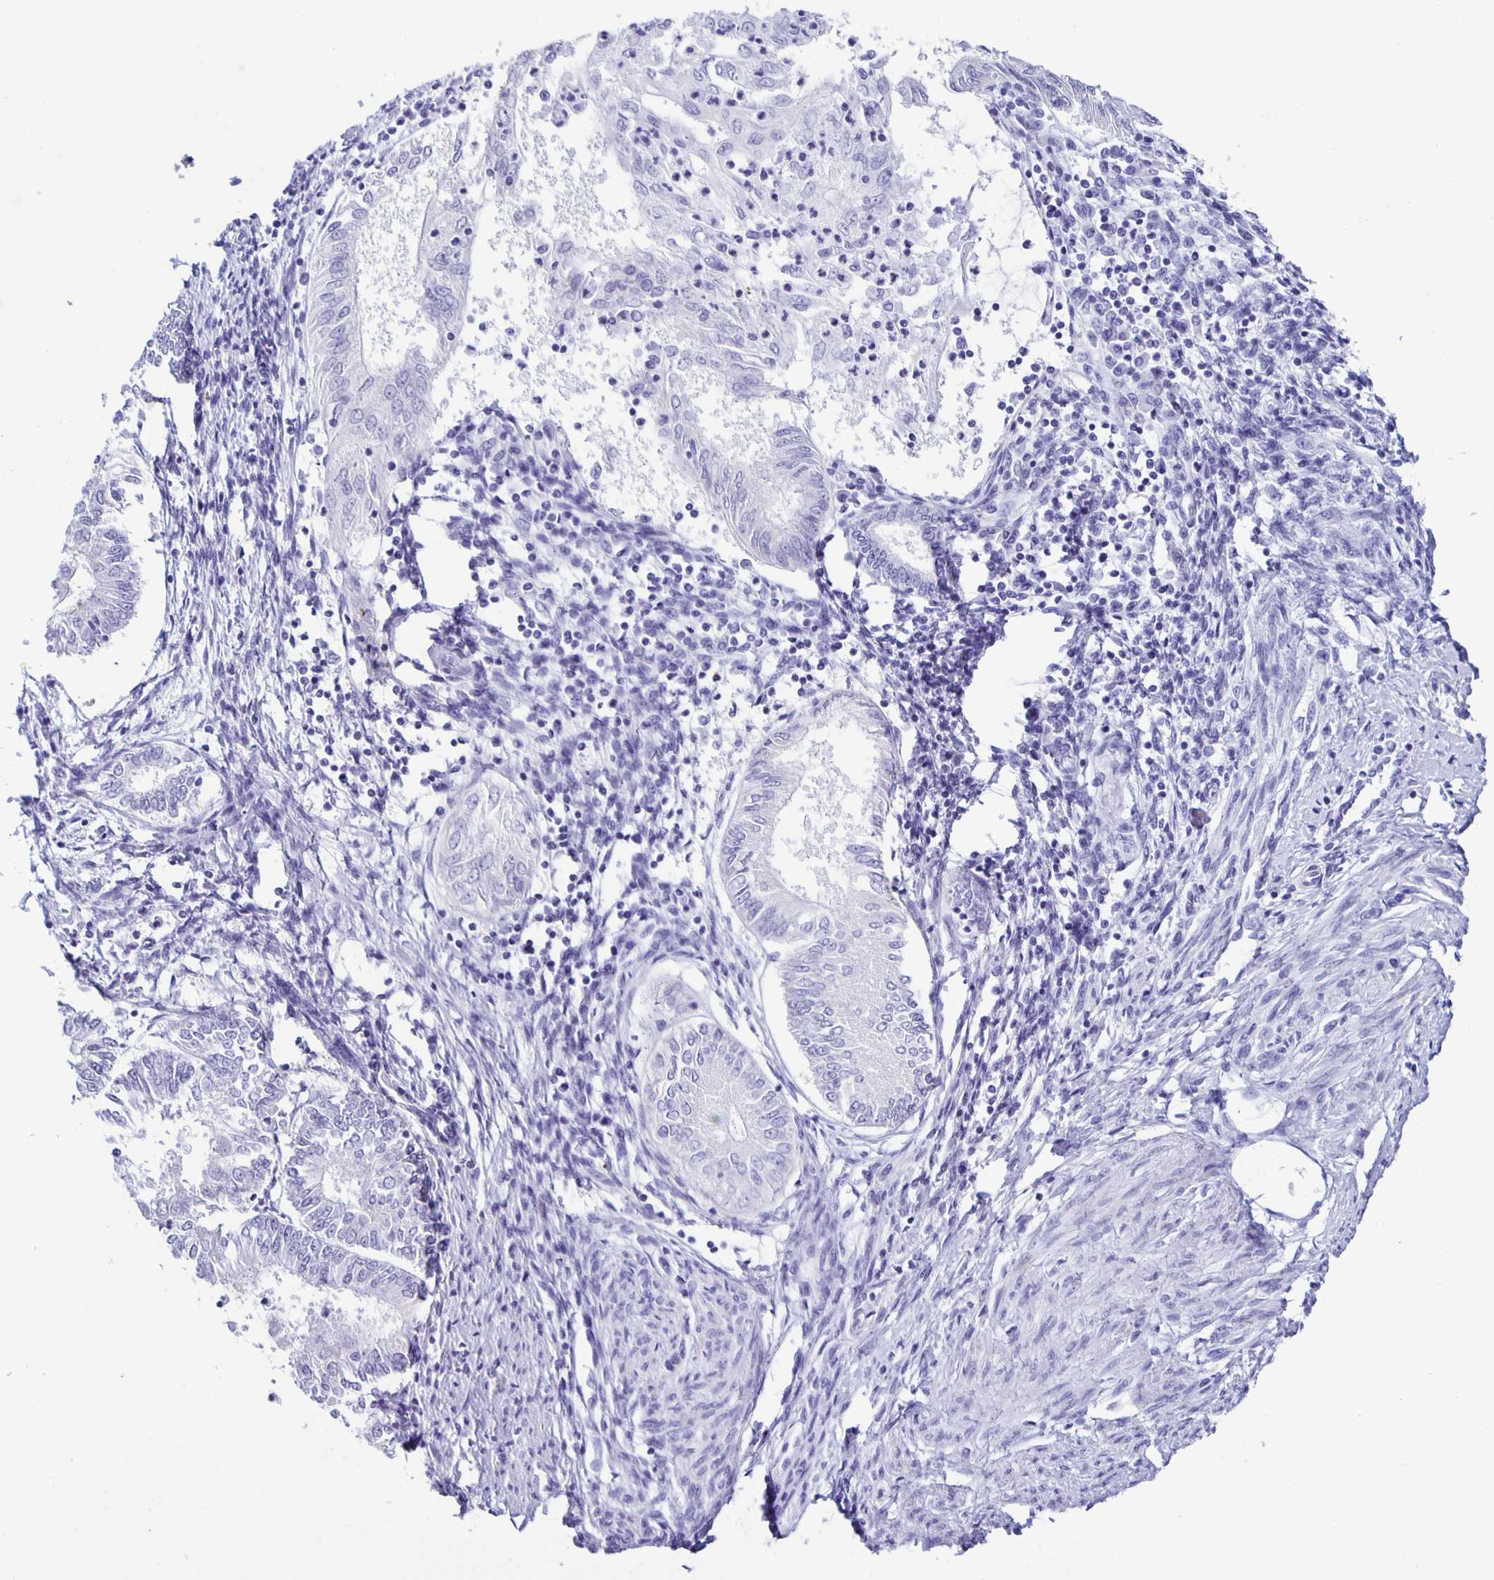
{"staining": {"intensity": "negative", "quantity": "none", "location": "none"}, "tissue": "endometrial cancer", "cell_type": "Tumor cells", "image_type": "cancer", "snomed": [{"axis": "morphology", "description": "Adenocarcinoma, NOS"}, {"axis": "topography", "description": "Endometrium"}], "caption": "High magnification brightfield microscopy of endometrial cancer stained with DAB (brown) and counterstained with hematoxylin (blue): tumor cells show no significant staining. (Brightfield microscopy of DAB immunohistochemistry (IHC) at high magnification).", "gene": "AQP6", "patient": {"sex": "female", "age": 68}}